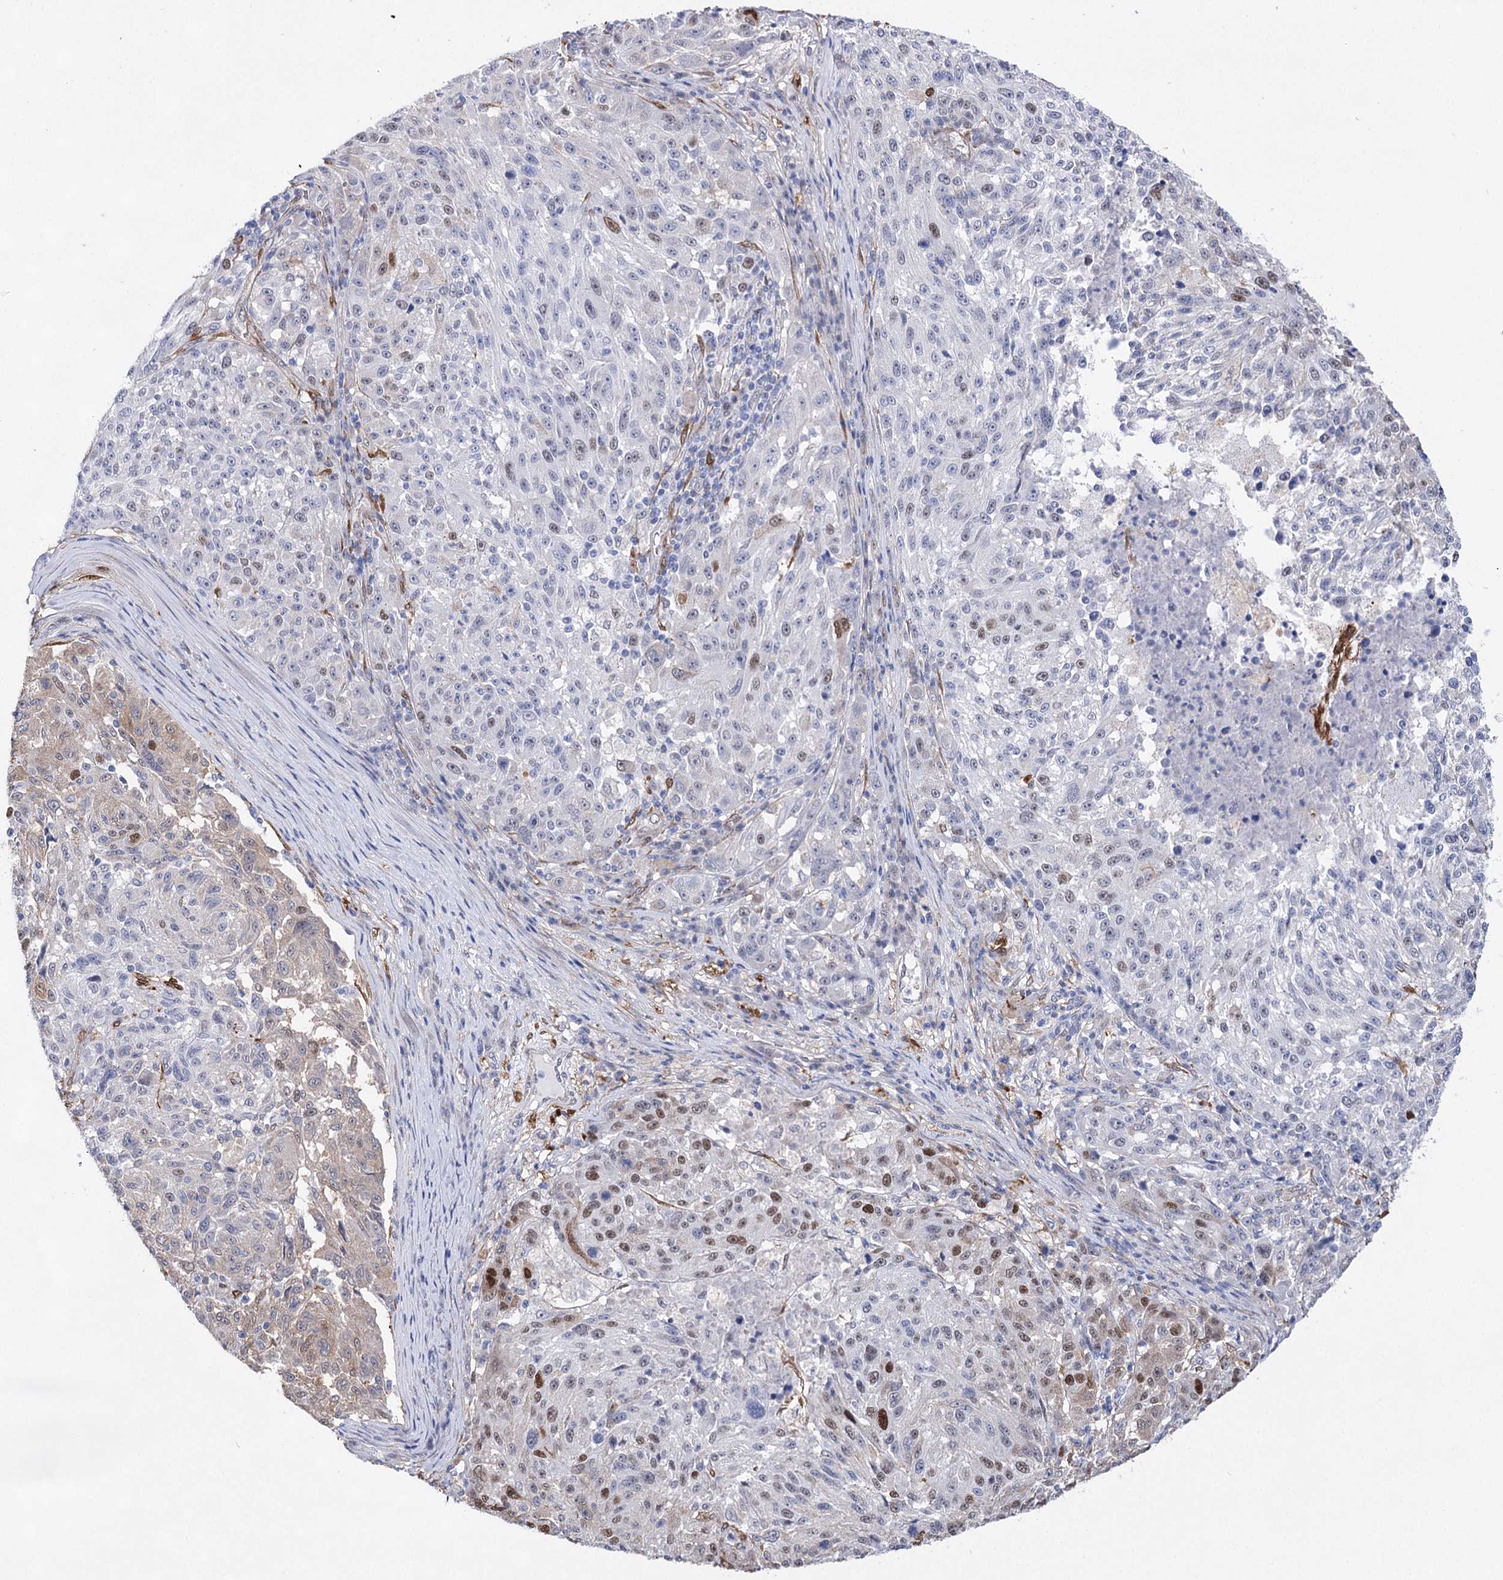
{"staining": {"intensity": "moderate", "quantity": "<25%", "location": "nuclear"}, "tissue": "melanoma", "cell_type": "Tumor cells", "image_type": "cancer", "snomed": [{"axis": "morphology", "description": "Malignant melanoma, NOS"}, {"axis": "topography", "description": "Skin"}], "caption": "IHC (DAB) staining of human malignant melanoma reveals moderate nuclear protein staining in approximately <25% of tumor cells.", "gene": "UGDH", "patient": {"sex": "male", "age": 53}}